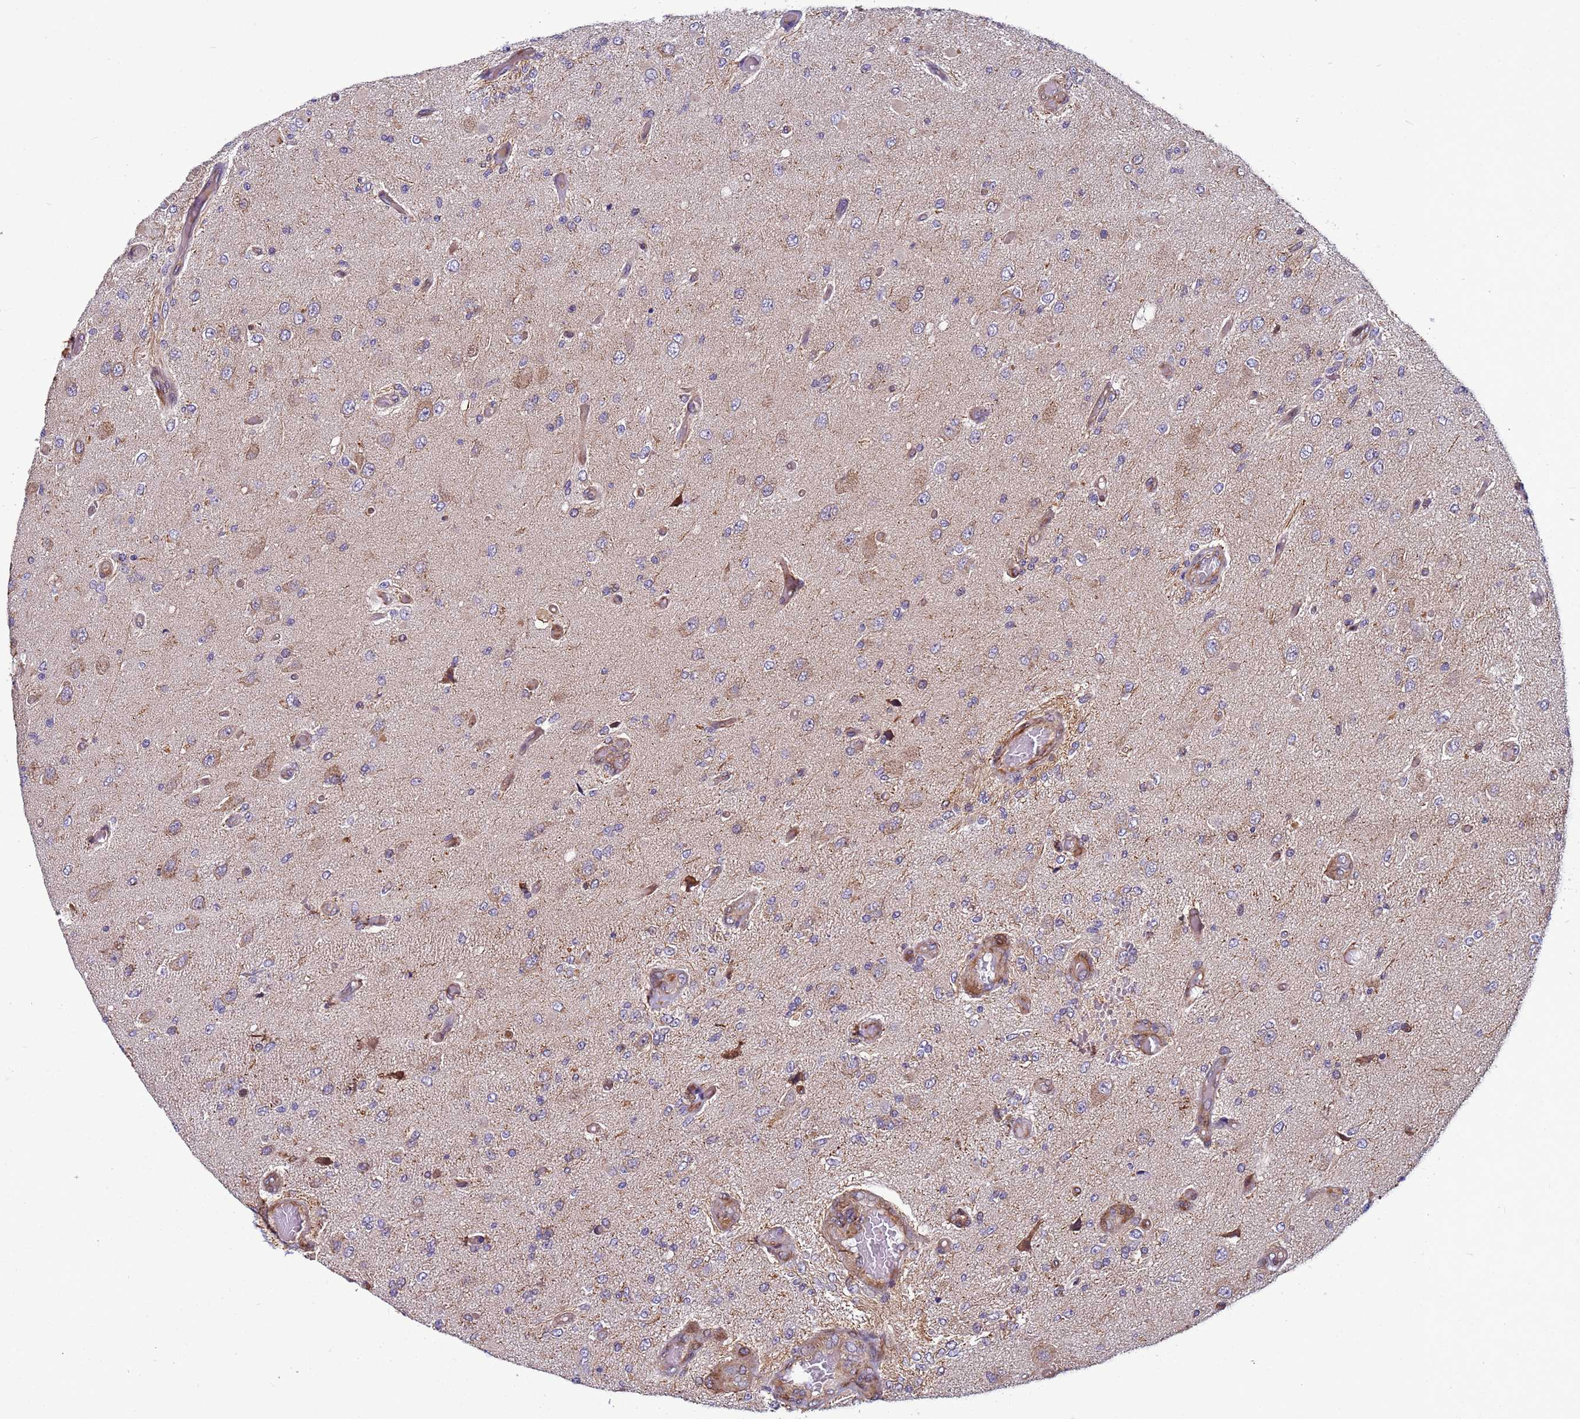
{"staining": {"intensity": "weak", "quantity": "<25%", "location": "cytoplasmic/membranous"}, "tissue": "glioma", "cell_type": "Tumor cells", "image_type": "cancer", "snomed": [{"axis": "morphology", "description": "Normal tissue, NOS"}, {"axis": "morphology", "description": "Glioma, malignant, High grade"}, {"axis": "topography", "description": "Cerebral cortex"}], "caption": "Micrograph shows no significant protein positivity in tumor cells of malignant glioma (high-grade).", "gene": "MCRIP1", "patient": {"sex": "male", "age": 77}}